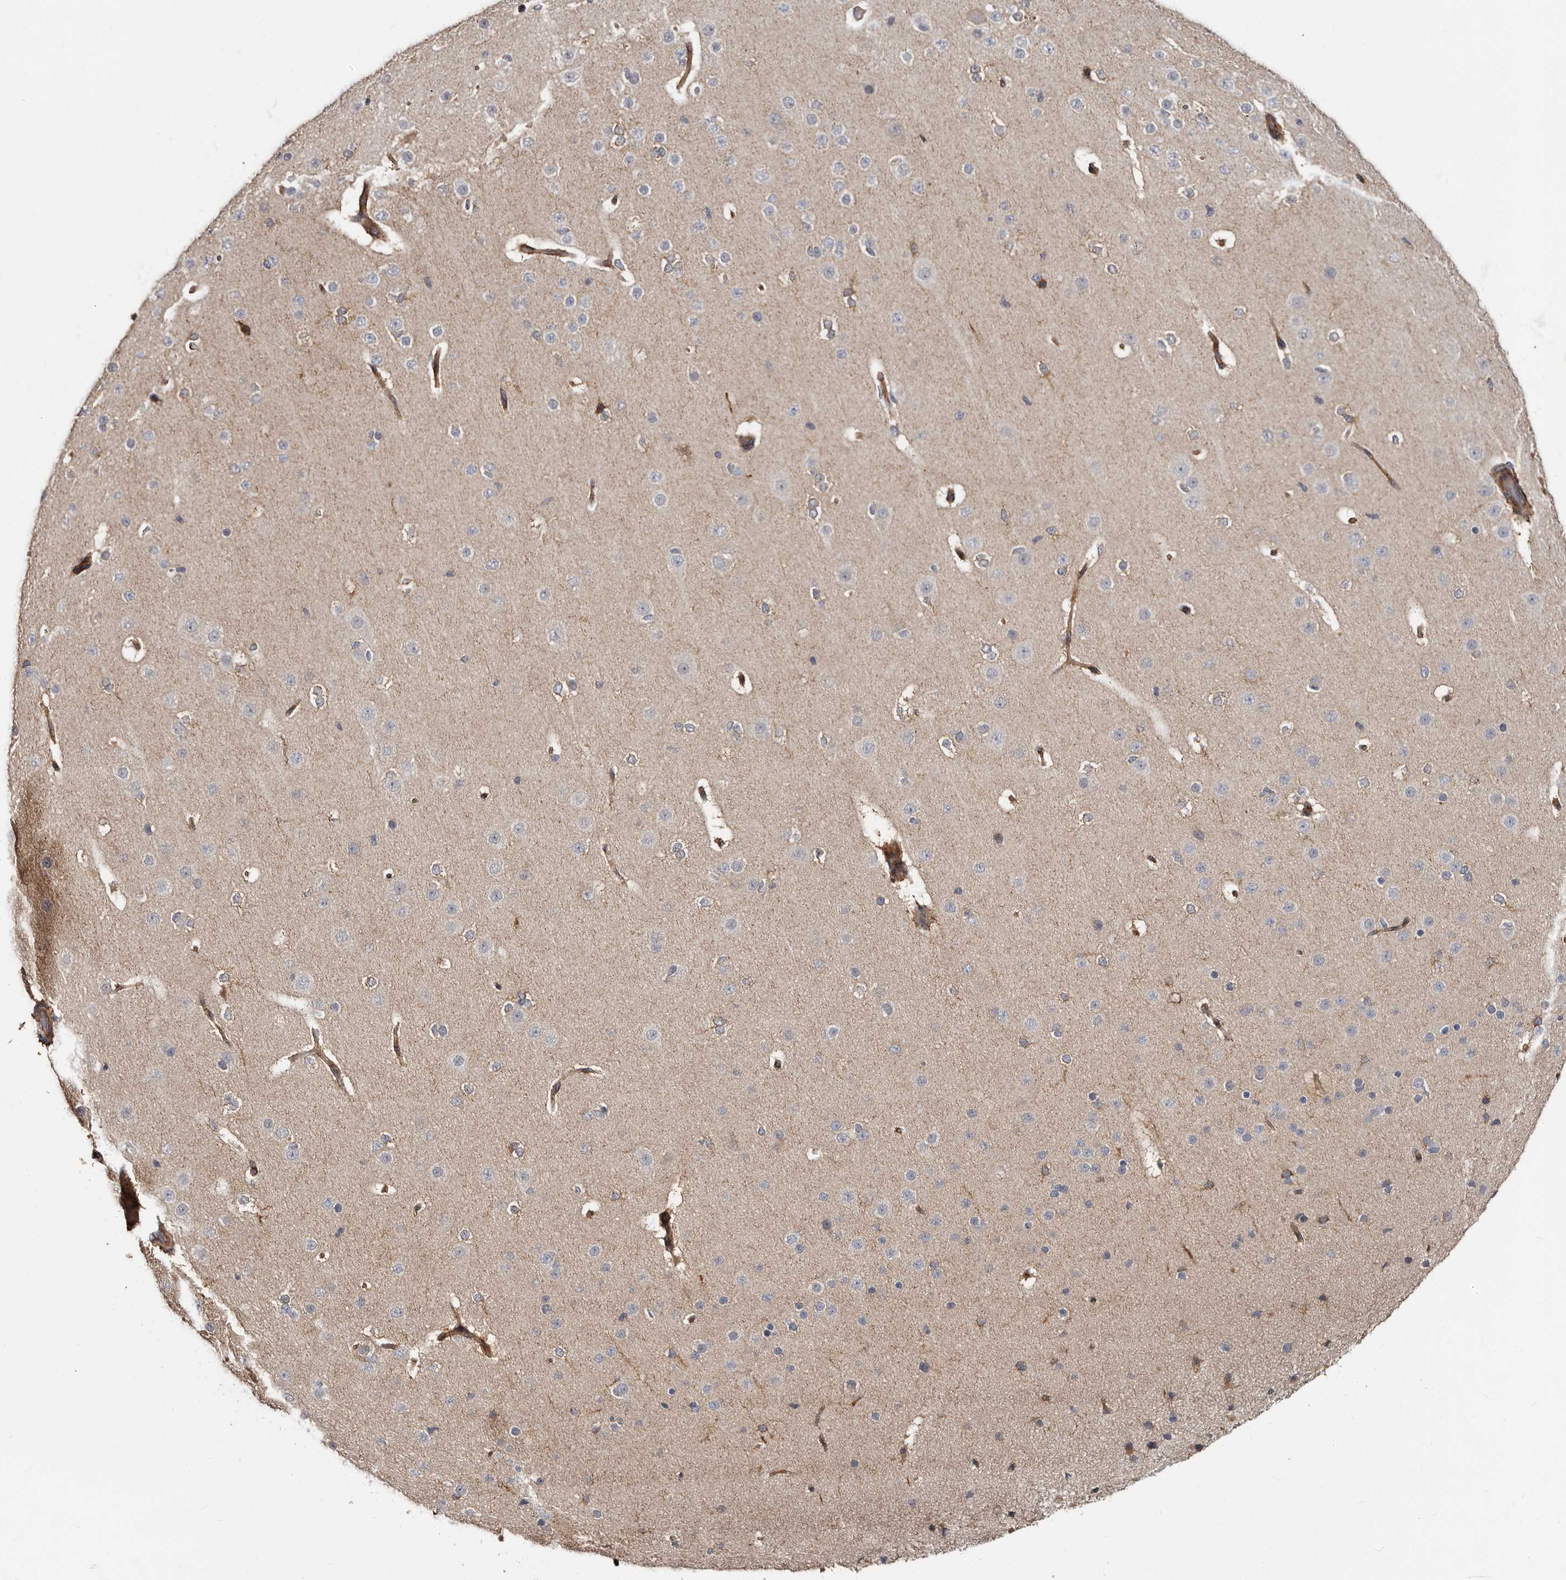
{"staining": {"intensity": "moderate", "quantity": ">75%", "location": "cytoplasmic/membranous"}, "tissue": "cerebral cortex", "cell_type": "Endothelial cells", "image_type": "normal", "snomed": [{"axis": "morphology", "description": "Normal tissue, NOS"}, {"axis": "morphology", "description": "Developmental malformation"}, {"axis": "topography", "description": "Cerebral cortex"}], "caption": "Immunohistochemical staining of normal human cerebral cortex displays moderate cytoplasmic/membranous protein staining in about >75% of endothelial cells. The protein of interest is shown in brown color, while the nuclei are stained blue.", "gene": "TBC1D22B", "patient": {"sex": "female", "age": 30}}